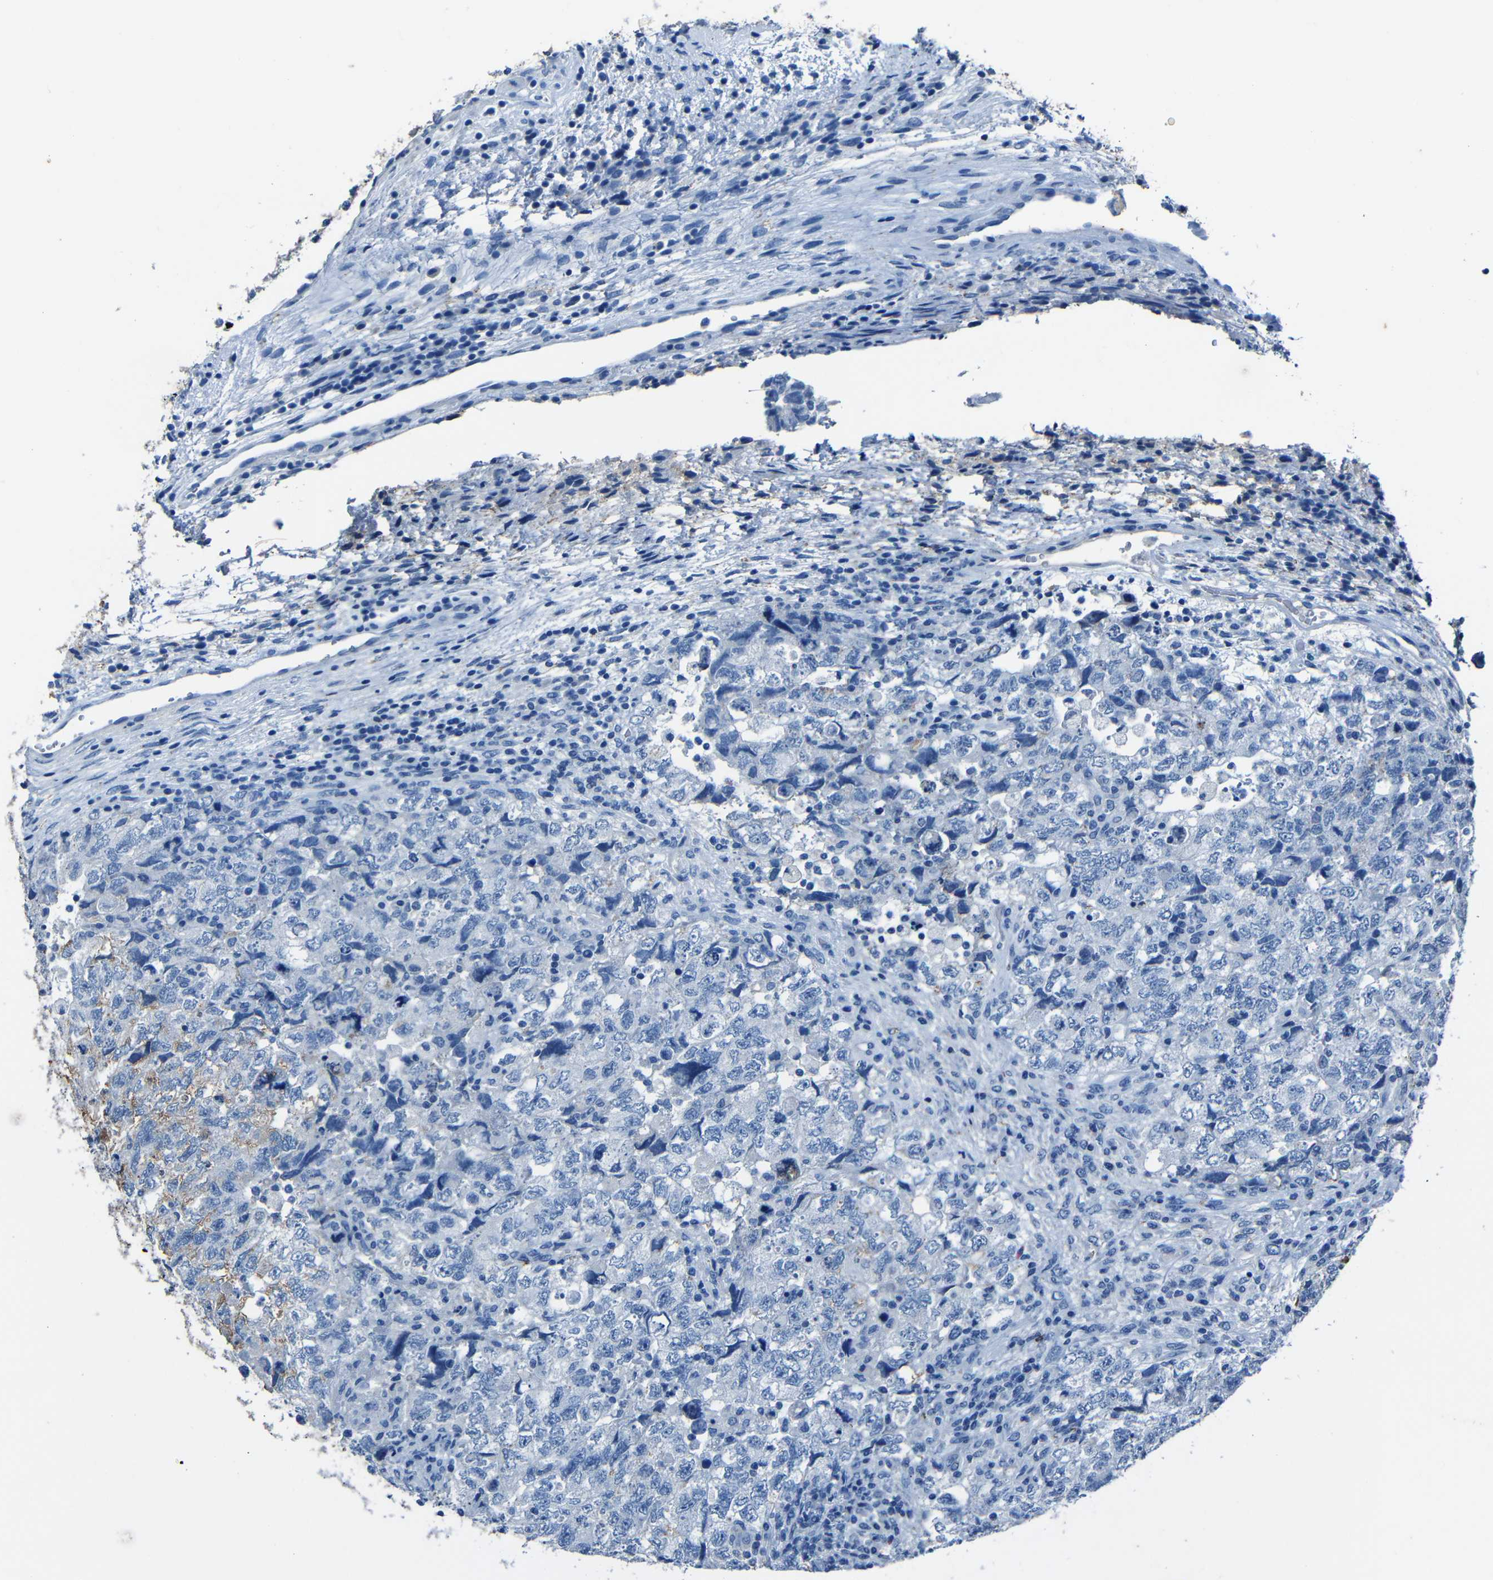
{"staining": {"intensity": "weak", "quantity": "<25%", "location": "cytoplasmic/membranous"}, "tissue": "testis cancer", "cell_type": "Tumor cells", "image_type": "cancer", "snomed": [{"axis": "morphology", "description": "Carcinoma, Embryonal, NOS"}, {"axis": "topography", "description": "Testis"}], "caption": "This is an immunohistochemistry (IHC) micrograph of human testis embryonal carcinoma. There is no positivity in tumor cells.", "gene": "CLDN11", "patient": {"sex": "male", "age": 36}}